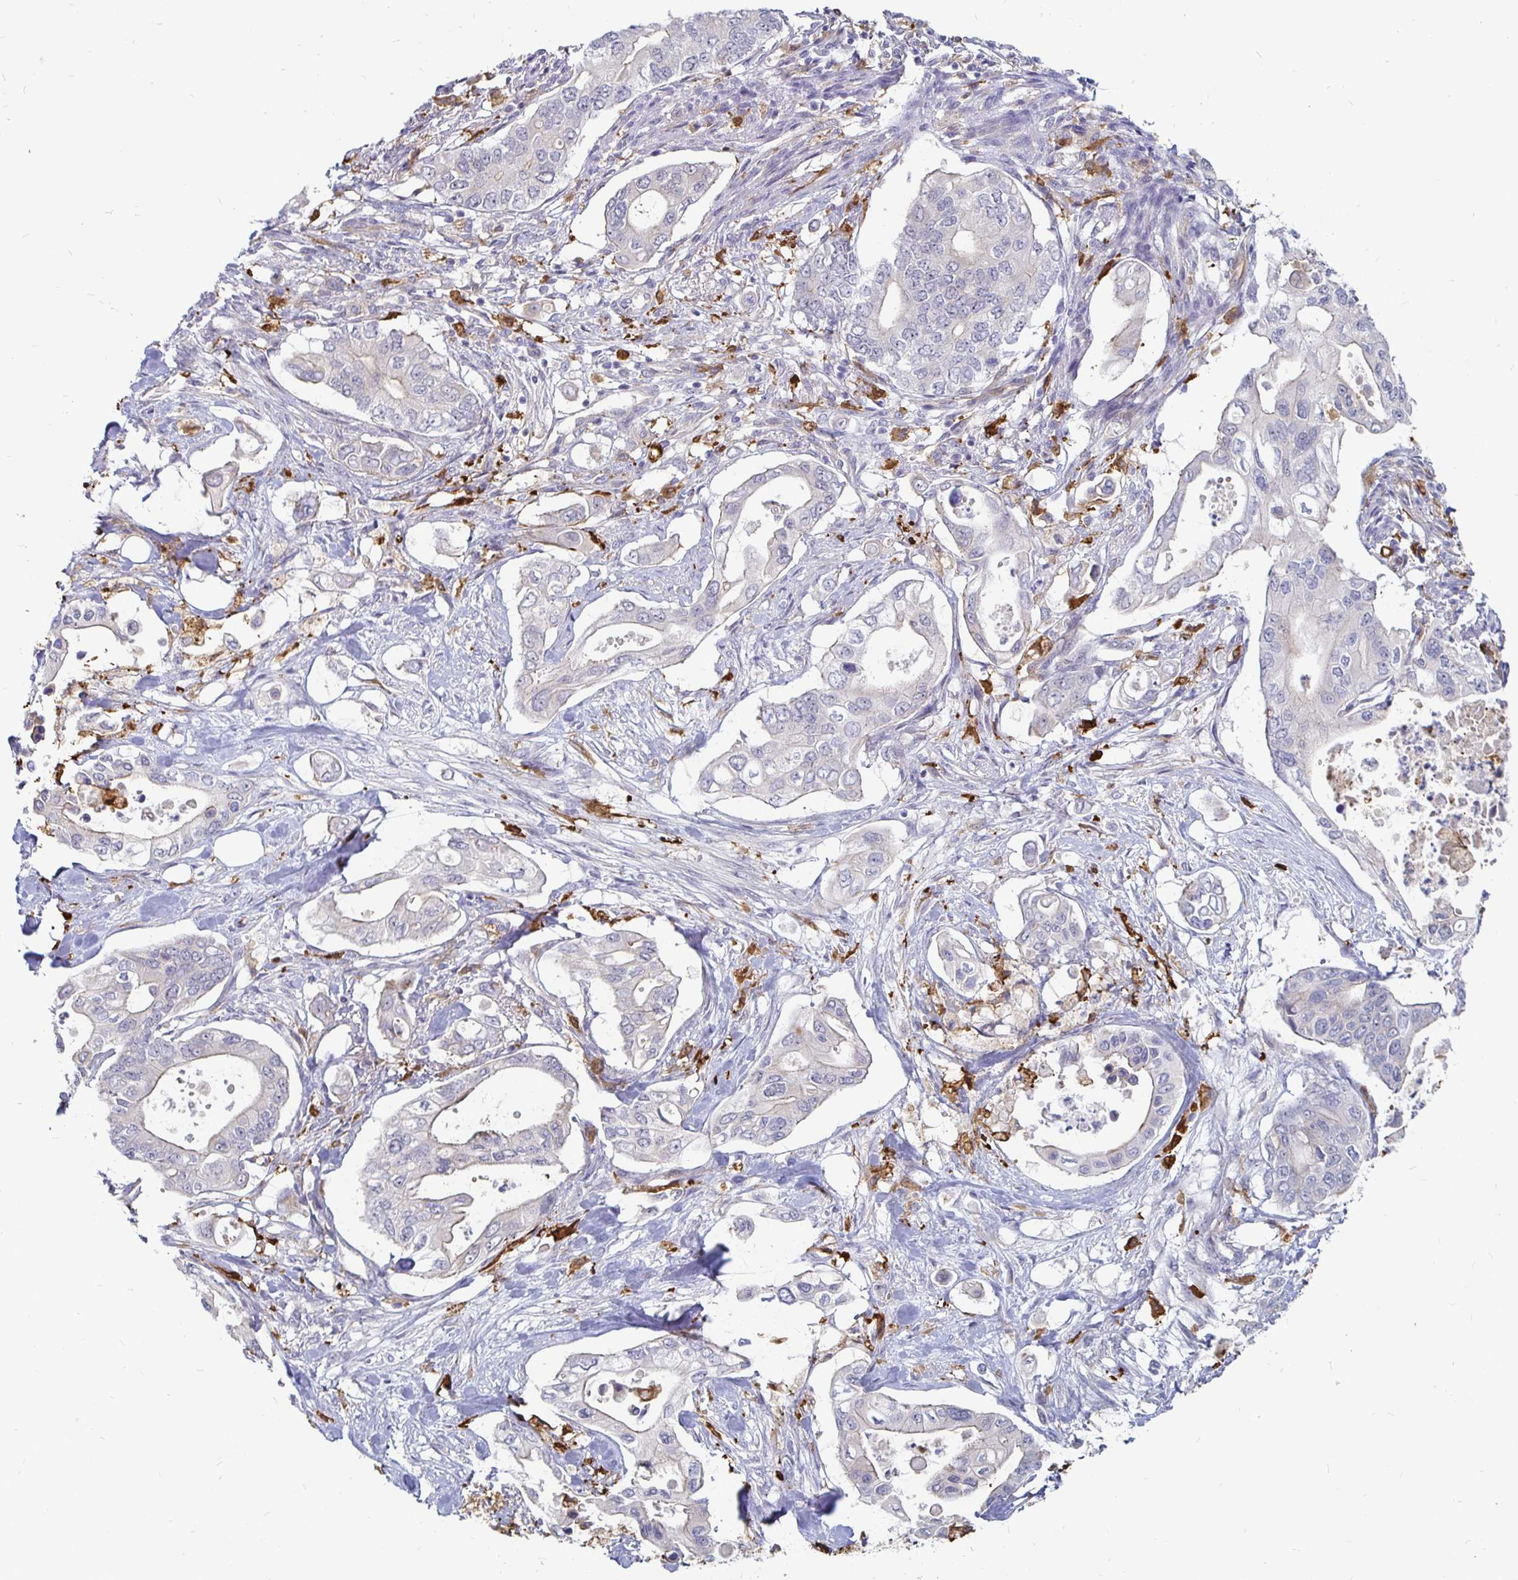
{"staining": {"intensity": "negative", "quantity": "none", "location": "none"}, "tissue": "pancreatic cancer", "cell_type": "Tumor cells", "image_type": "cancer", "snomed": [{"axis": "morphology", "description": "Adenocarcinoma, NOS"}, {"axis": "topography", "description": "Pancreas"}], "caption": "This is an immunohistochemistry image of adenocarcinoma (pancreatic). There is no expression in tumor cells.", "gene": "CCDC85A", "patient": {"sex": "female", "age": 63}}